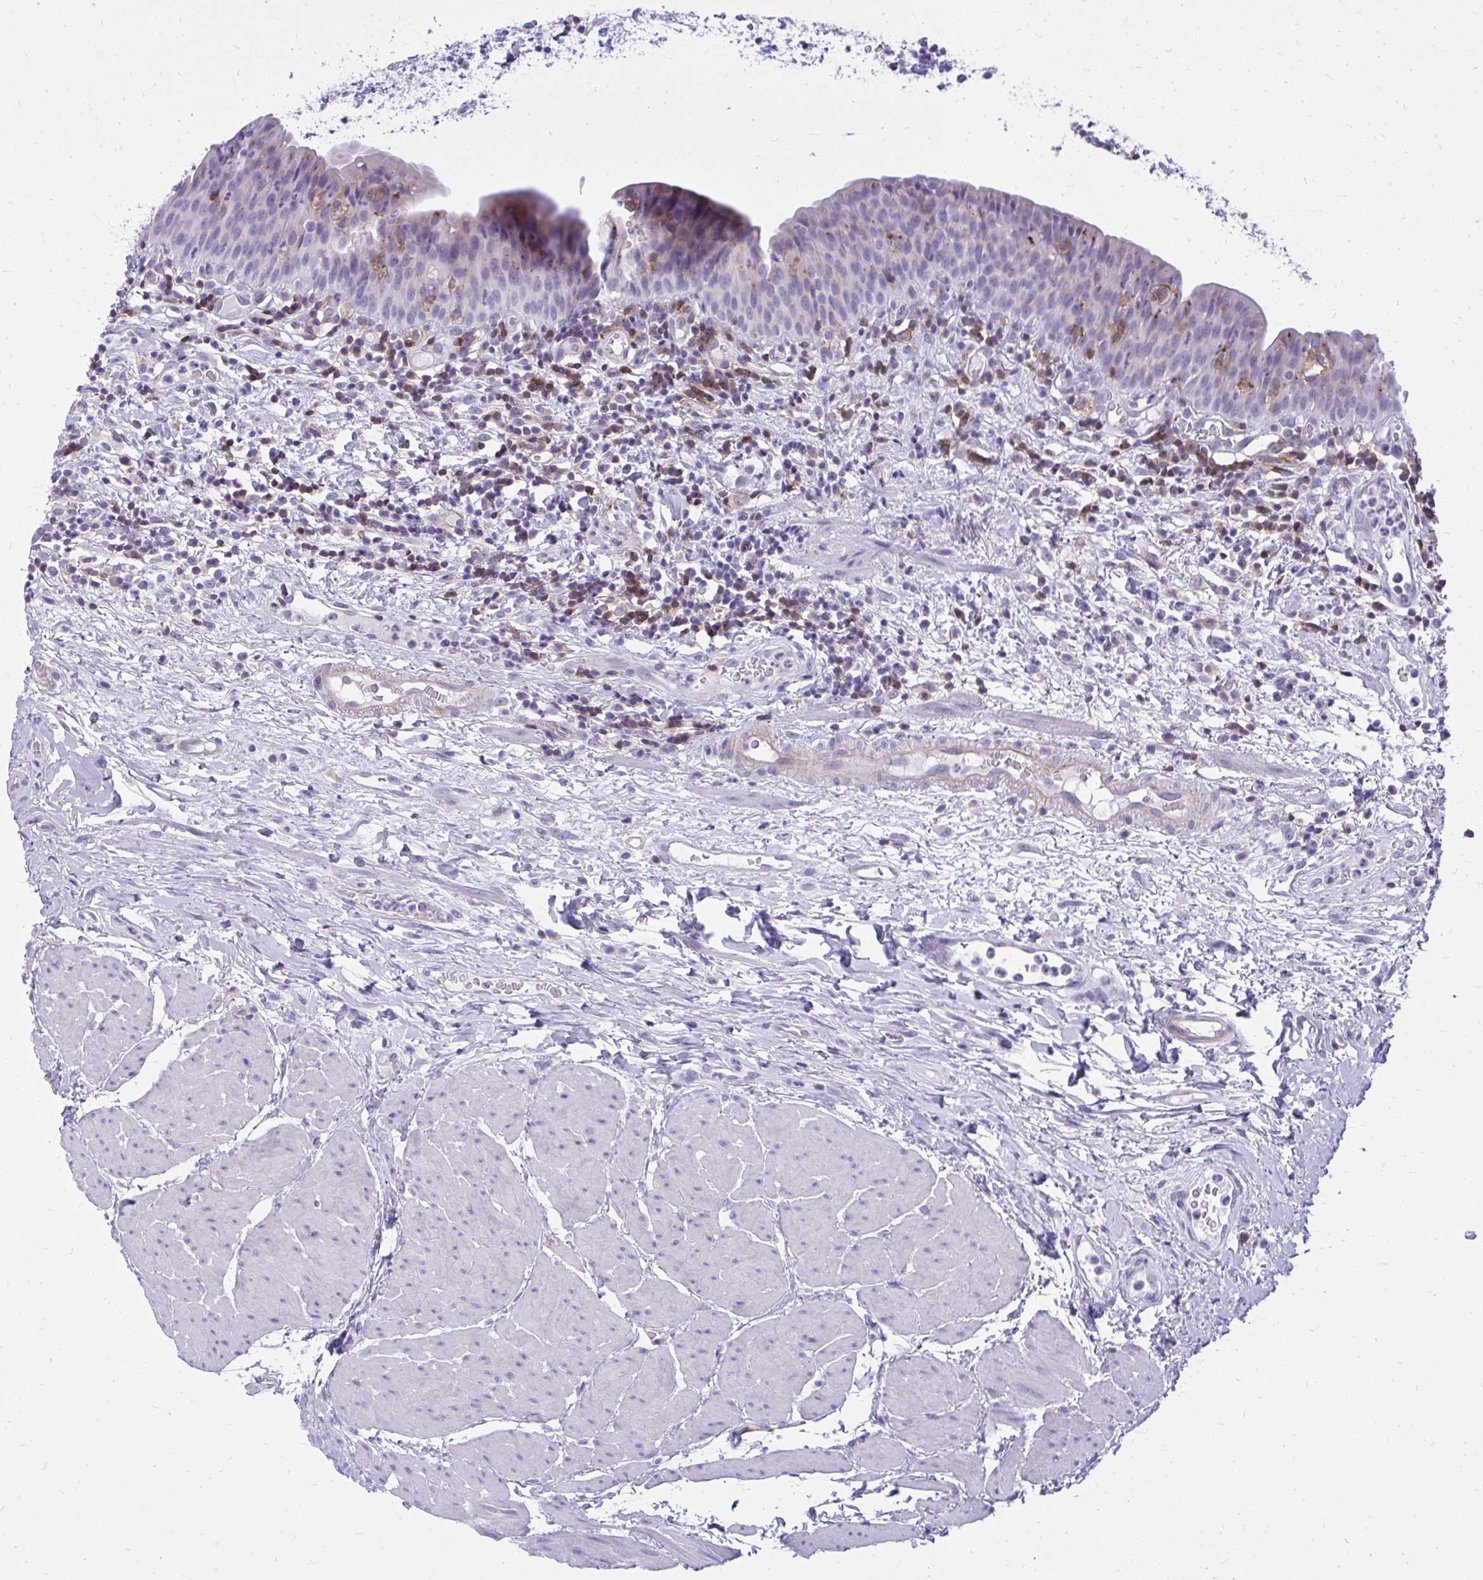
{"staining": {"intensity": "negative", "quantity": "none", "location": "none"}, "tissue": "urinary bladder", "cell_type": "Urothelial cells", "image_type": "normal", "snomed": [{"axis": "morphology", "description": "Normal tissue, NOS"}, {"axis": "morphology", "description": "Inflammation, NOS"}, {"axis": "topography", "description": "Urinary bladder"}], "caption": "DAB immunohistochemical staining of normal human urinary bladder exhibits no significant expression in urothelial cells.", "gene": "GPRIN3", "patient": {"sex": "male", "age": 57}}